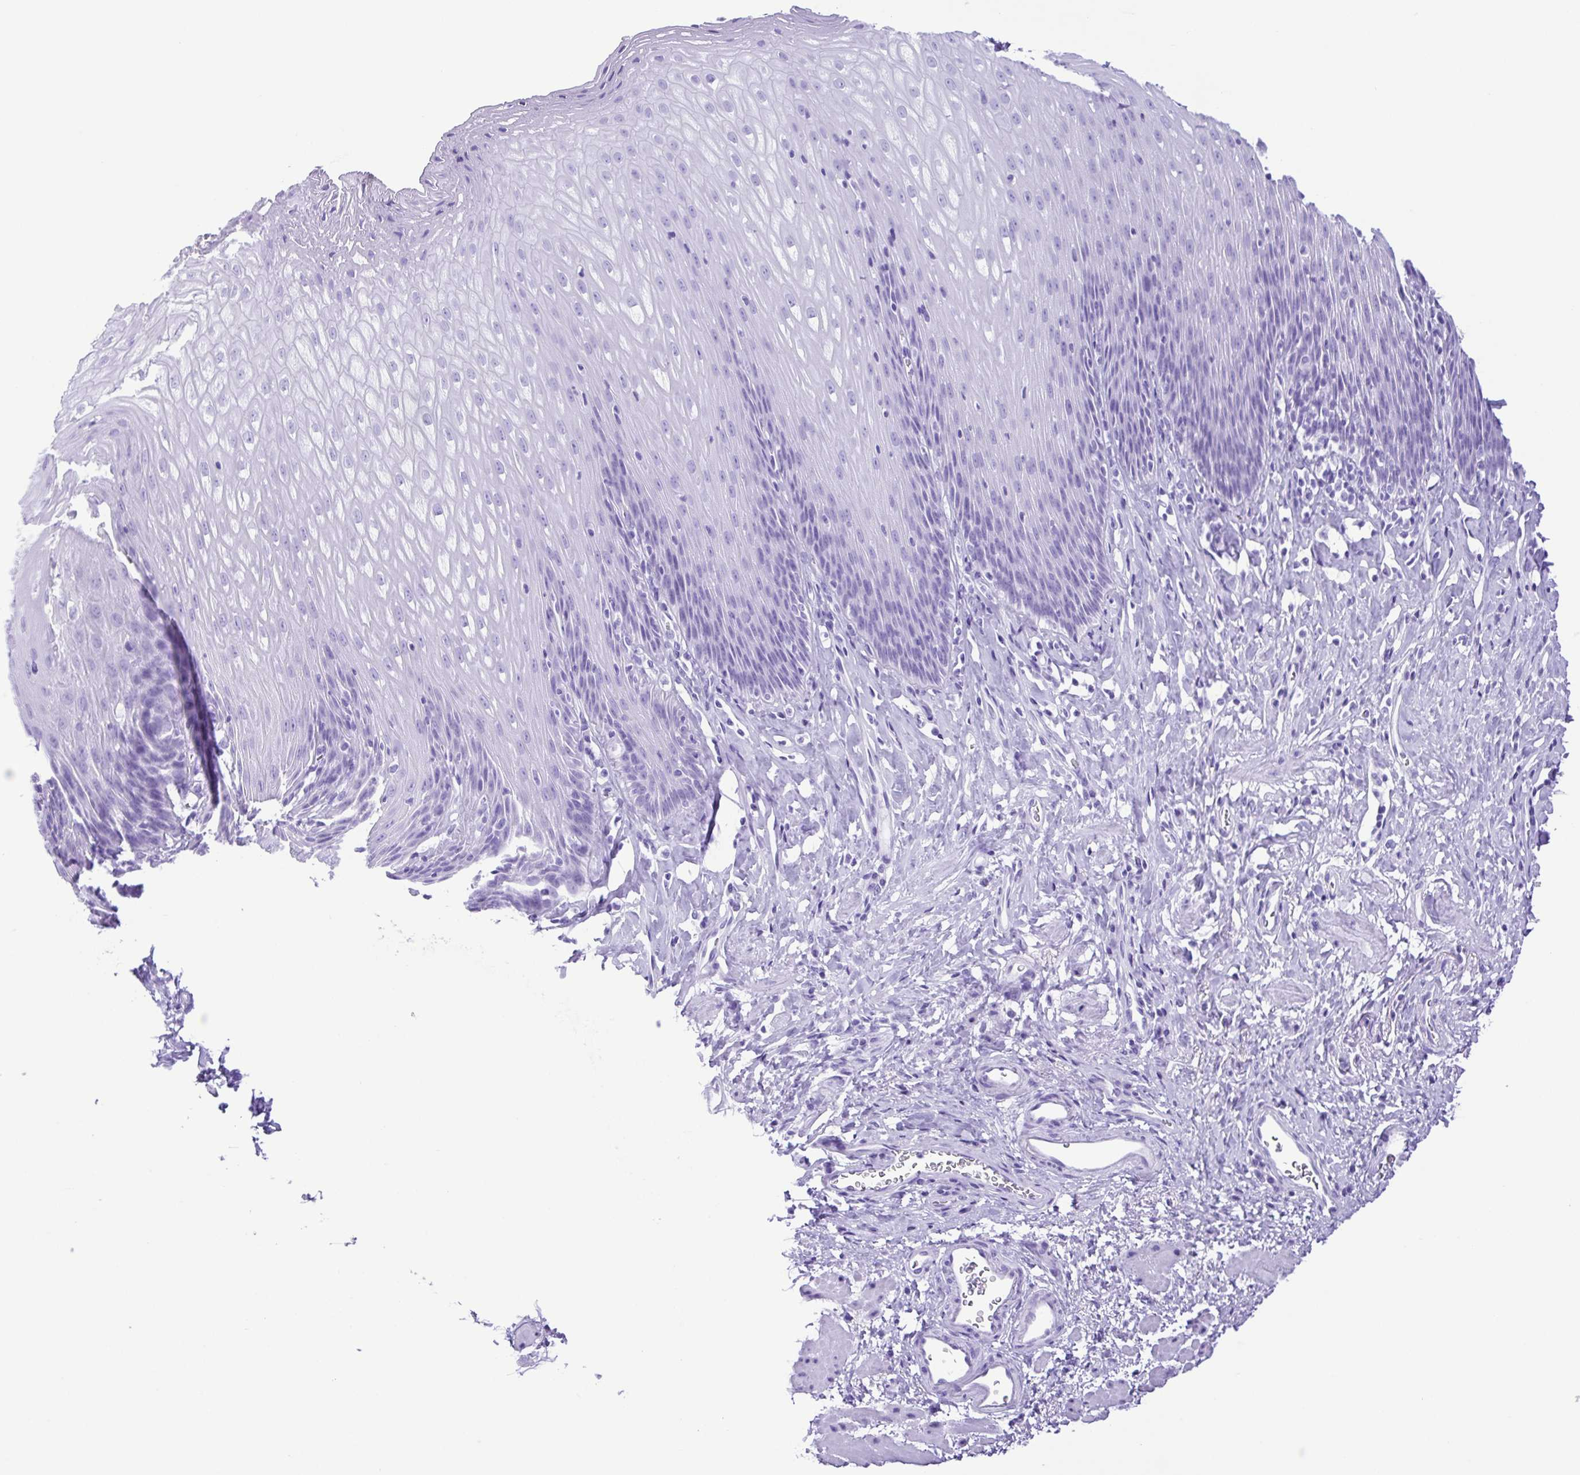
{"staining": {"intensity": "negative", "quantity": "none", "location": "none"}, "tissue": "esophagus", "cell_type": "Squamous epithelial cells", "image_type": "normal", "snomed": [{"axis": "morphology", "description": "Normal tissue, NOS"}, {"axis": "topography", "description": "Esophagus"}], "caption": "This is an IHC micrograph of normal human esophagus. There is no staining in squamous epithelial cells.", "gene": "SYT1", "patient": {"sex": "female", "age": 61}}